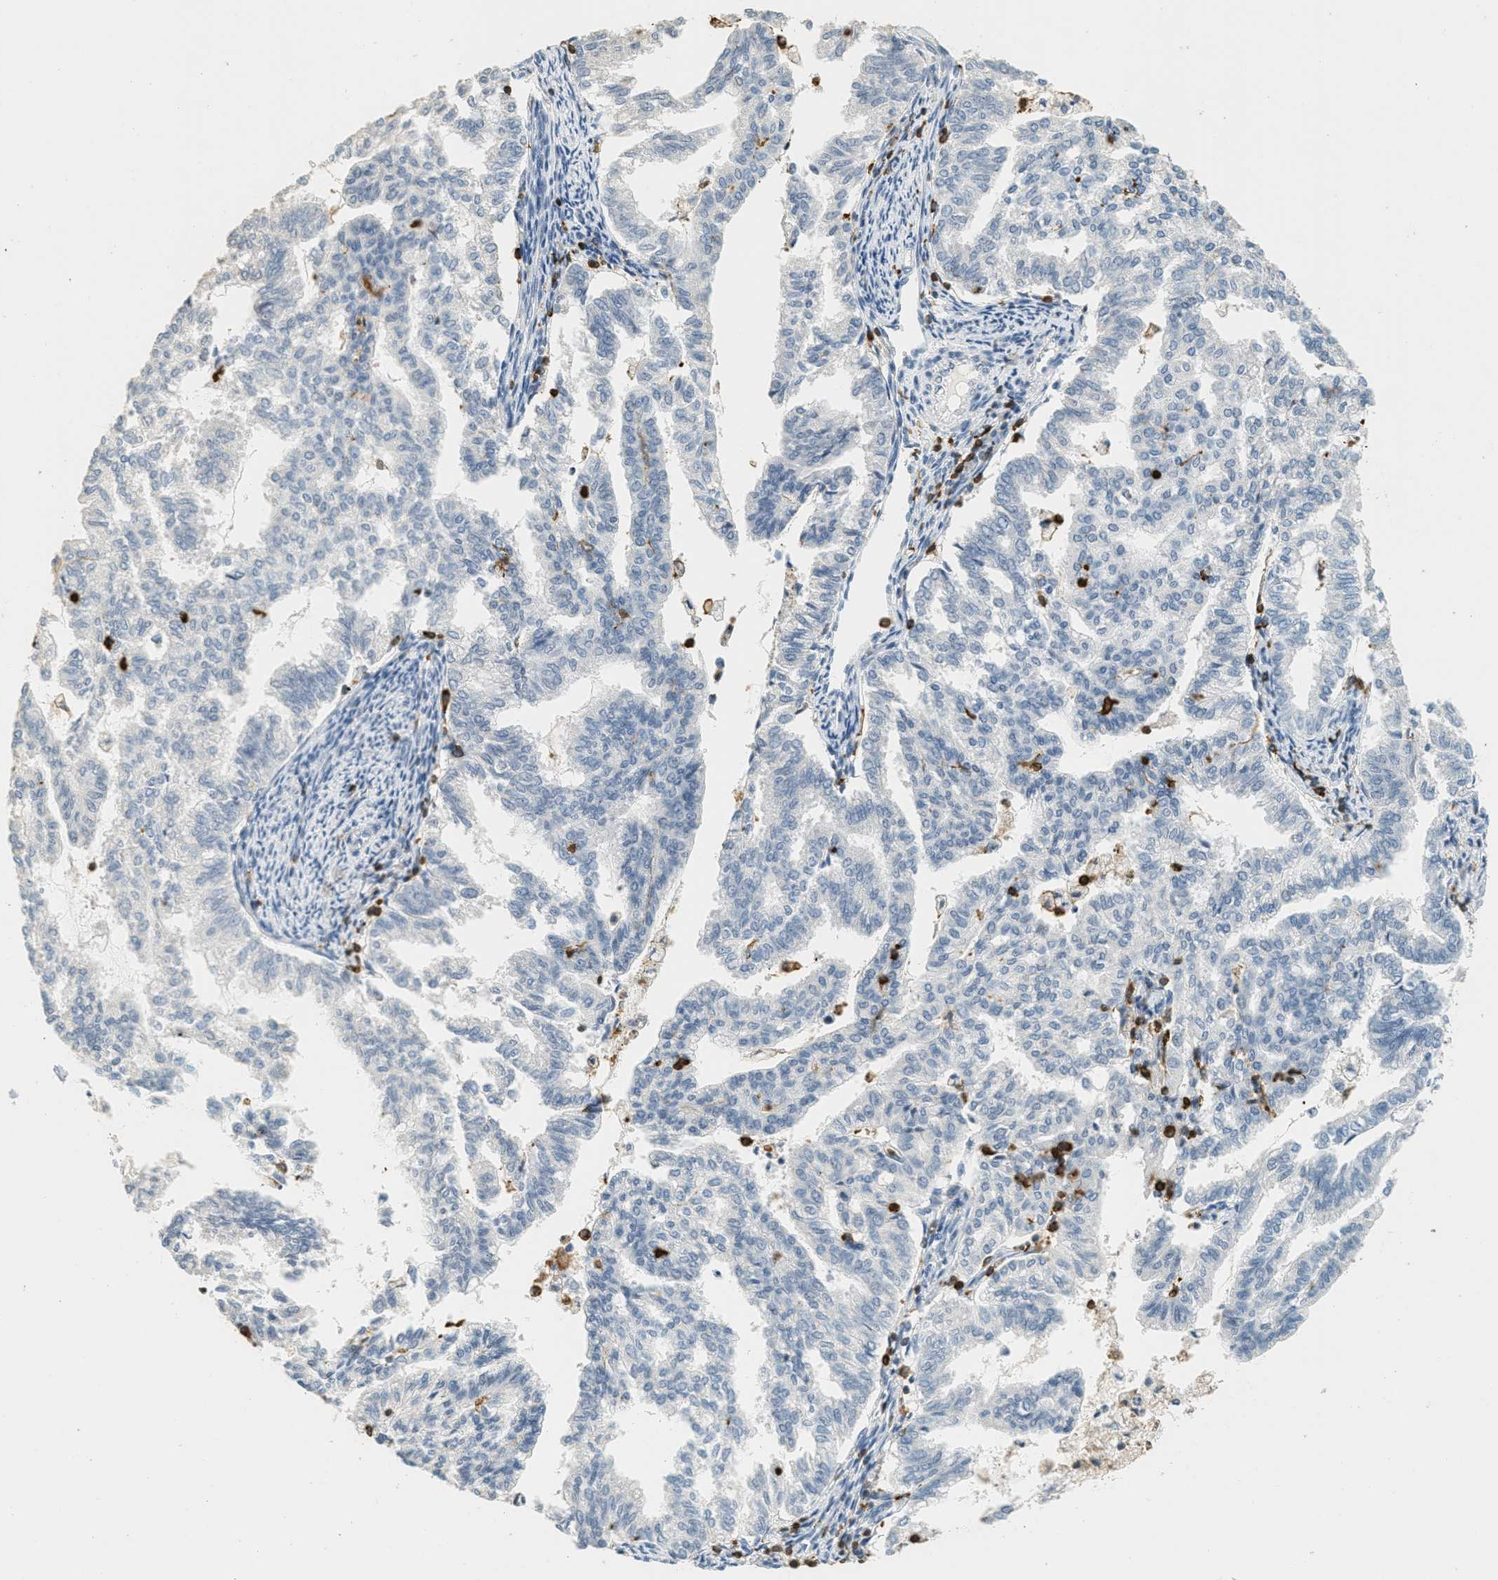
{"staining": {"intensity": "negative", "quantity": "none", "location": "none"}, "tissue": "endometrial cancer", "cell_type": "Tumor cells", "image_type": "cancer", "snomed": [{"axis": "morphology", "description": "Adenocarcinoma, NOS"}, {"axis": "topography", "description": "Endometrium"}], "caption": "A high-resolution image shows immunohistochemistry staining of endometrial cancer (adenocarcinoma), which demonstrates no significant expression in tumor cells.", "gene": "LSP1", "patient": {"sex": "female", "age": 79}}